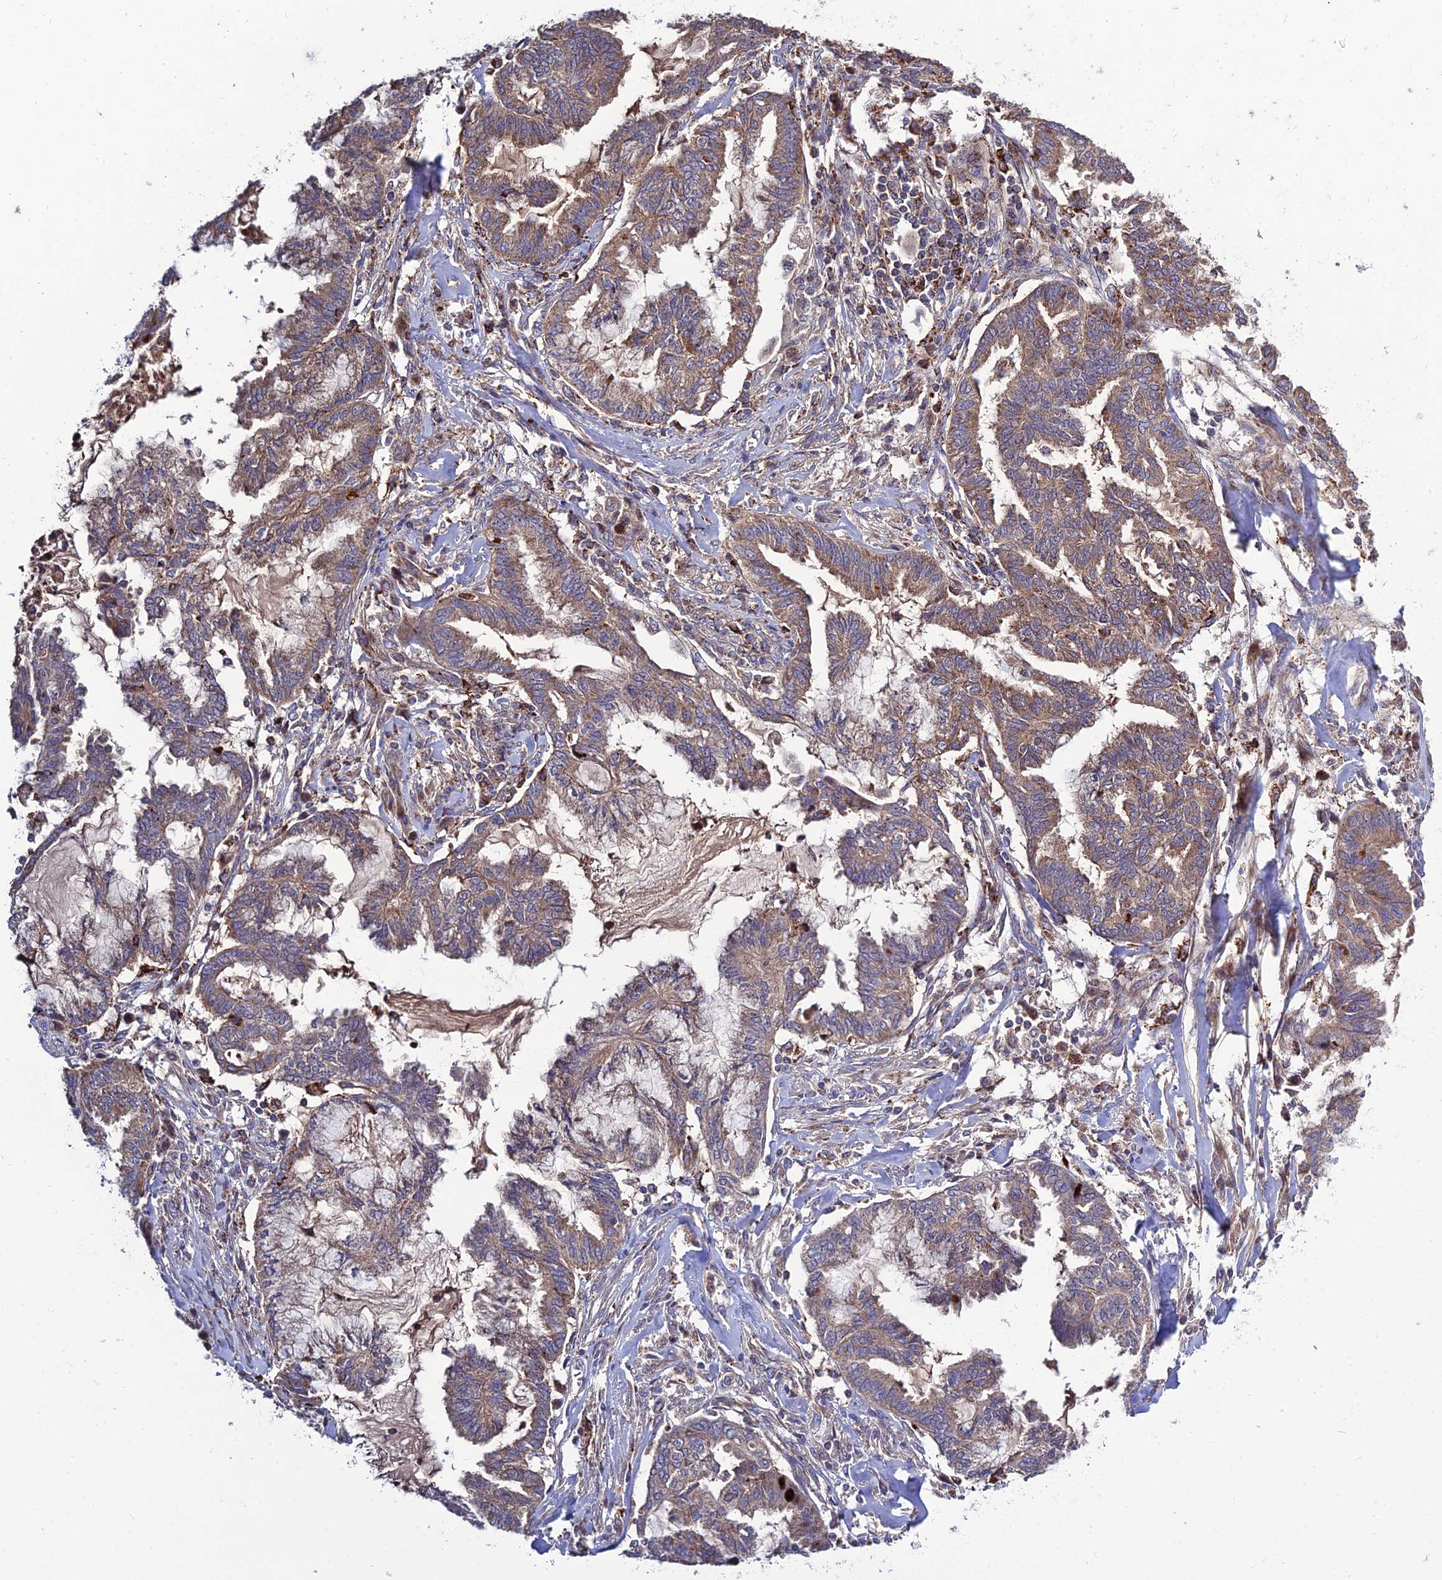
{"staining": {"intensity": "moderate", "quantity": ">75%", "location": "cytoplasmic/membranous"}, "tissue": "endometrial cancer", "cell_type": "Tumor cells", "image_type": "cancer", "snomed": [{"axis": "morphology", "description": "Adenocarcinoma, NOS"}, {"axis": "topography", "description": "Endometrium"}], "caption": "Protein staining reveals moderate cytoplasmic/membranous expression in approximately >75% of tumor cells in endometrial cancer. Nuclei are stained in blue.", "gene": "RIC8B", "patient": {"sex": "female", "age": 86}}